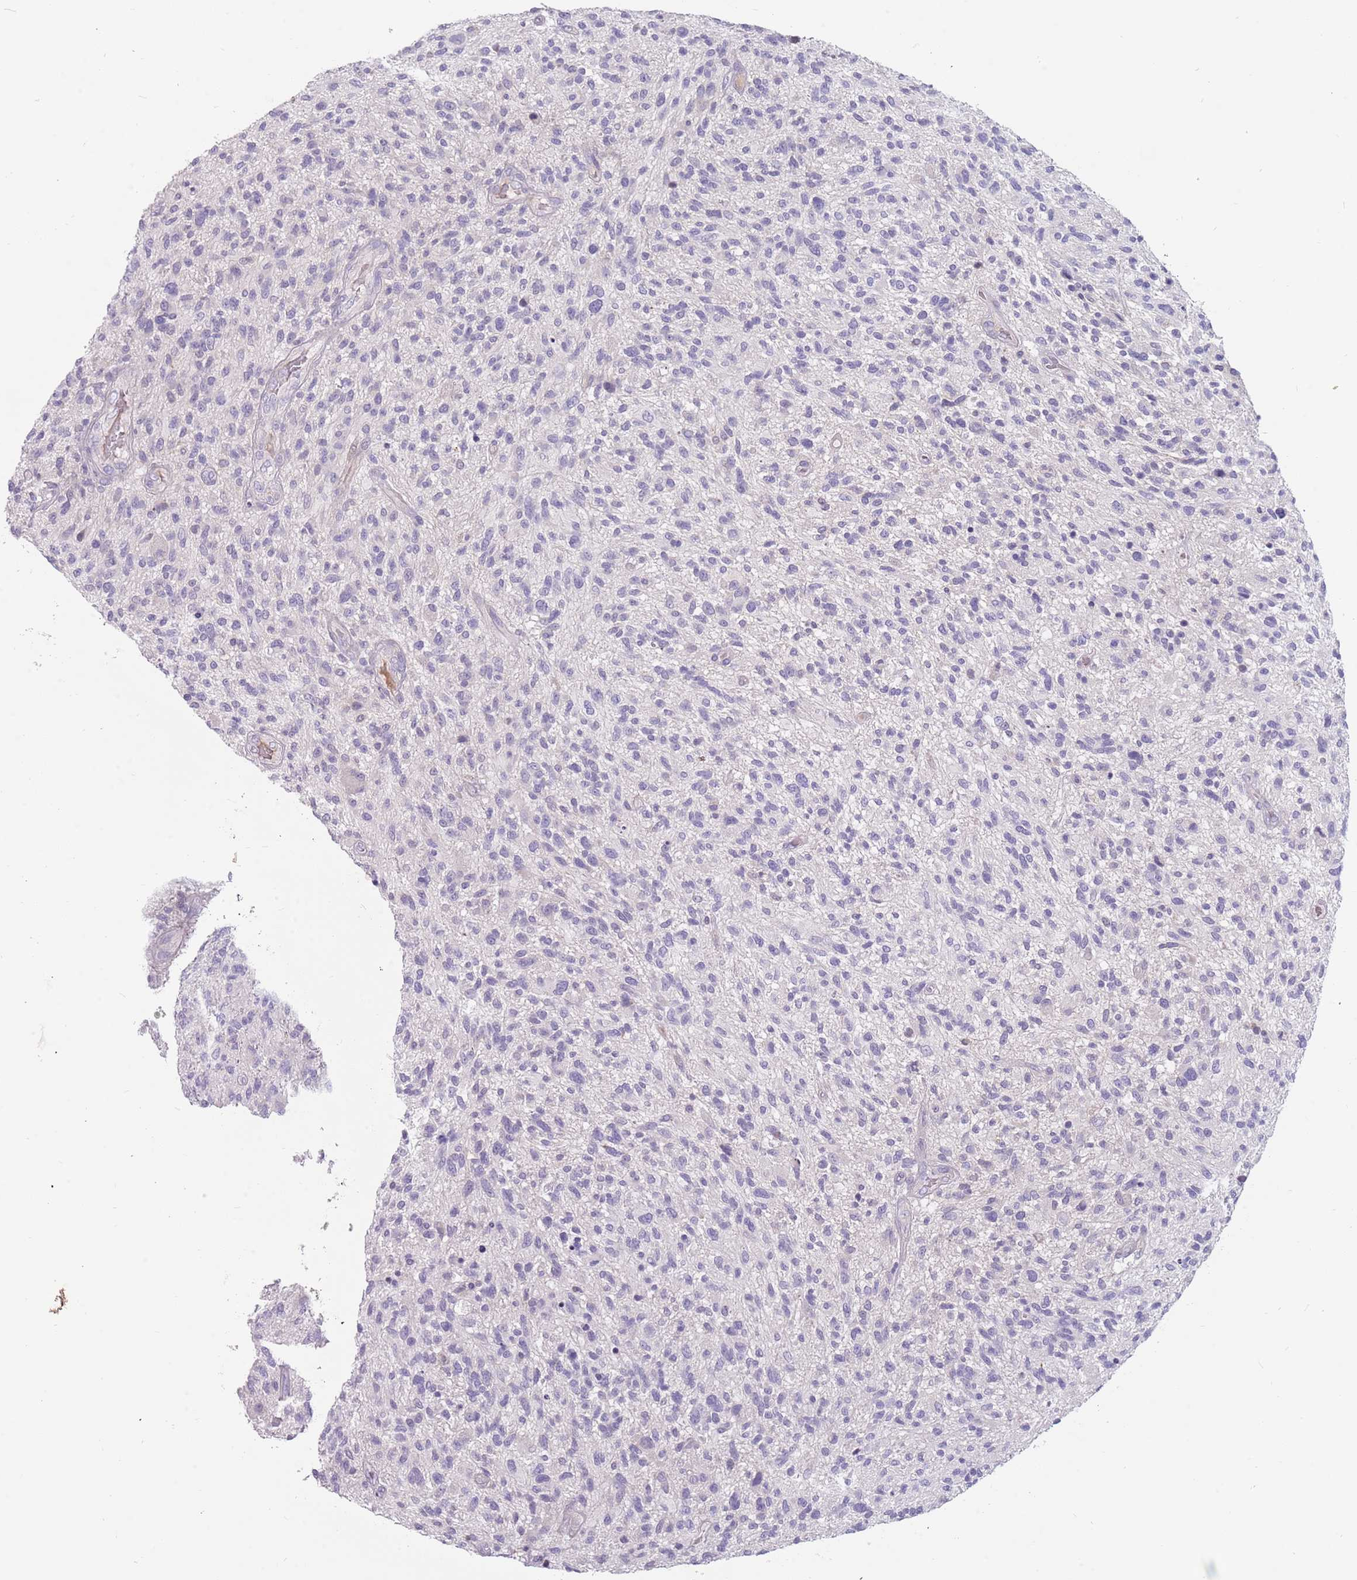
{"staining": {"intensity": "negative", "quantity": "none", "location": "none"}, "tissue": "glioma", "cell_type": "Tumor cells", "image_type": "cancer", "snomed": [{"axis": "morphology", "description": "Glioma, malignant, High grade"}, {"axis": "topography", "description": "Brain"}], "caption": "A histopathology image of glioma stained for a protein demonstrates no brown staining in tumor cells.", "gene": "DDX4", "patient": {"sex": "male", "age": 47}}